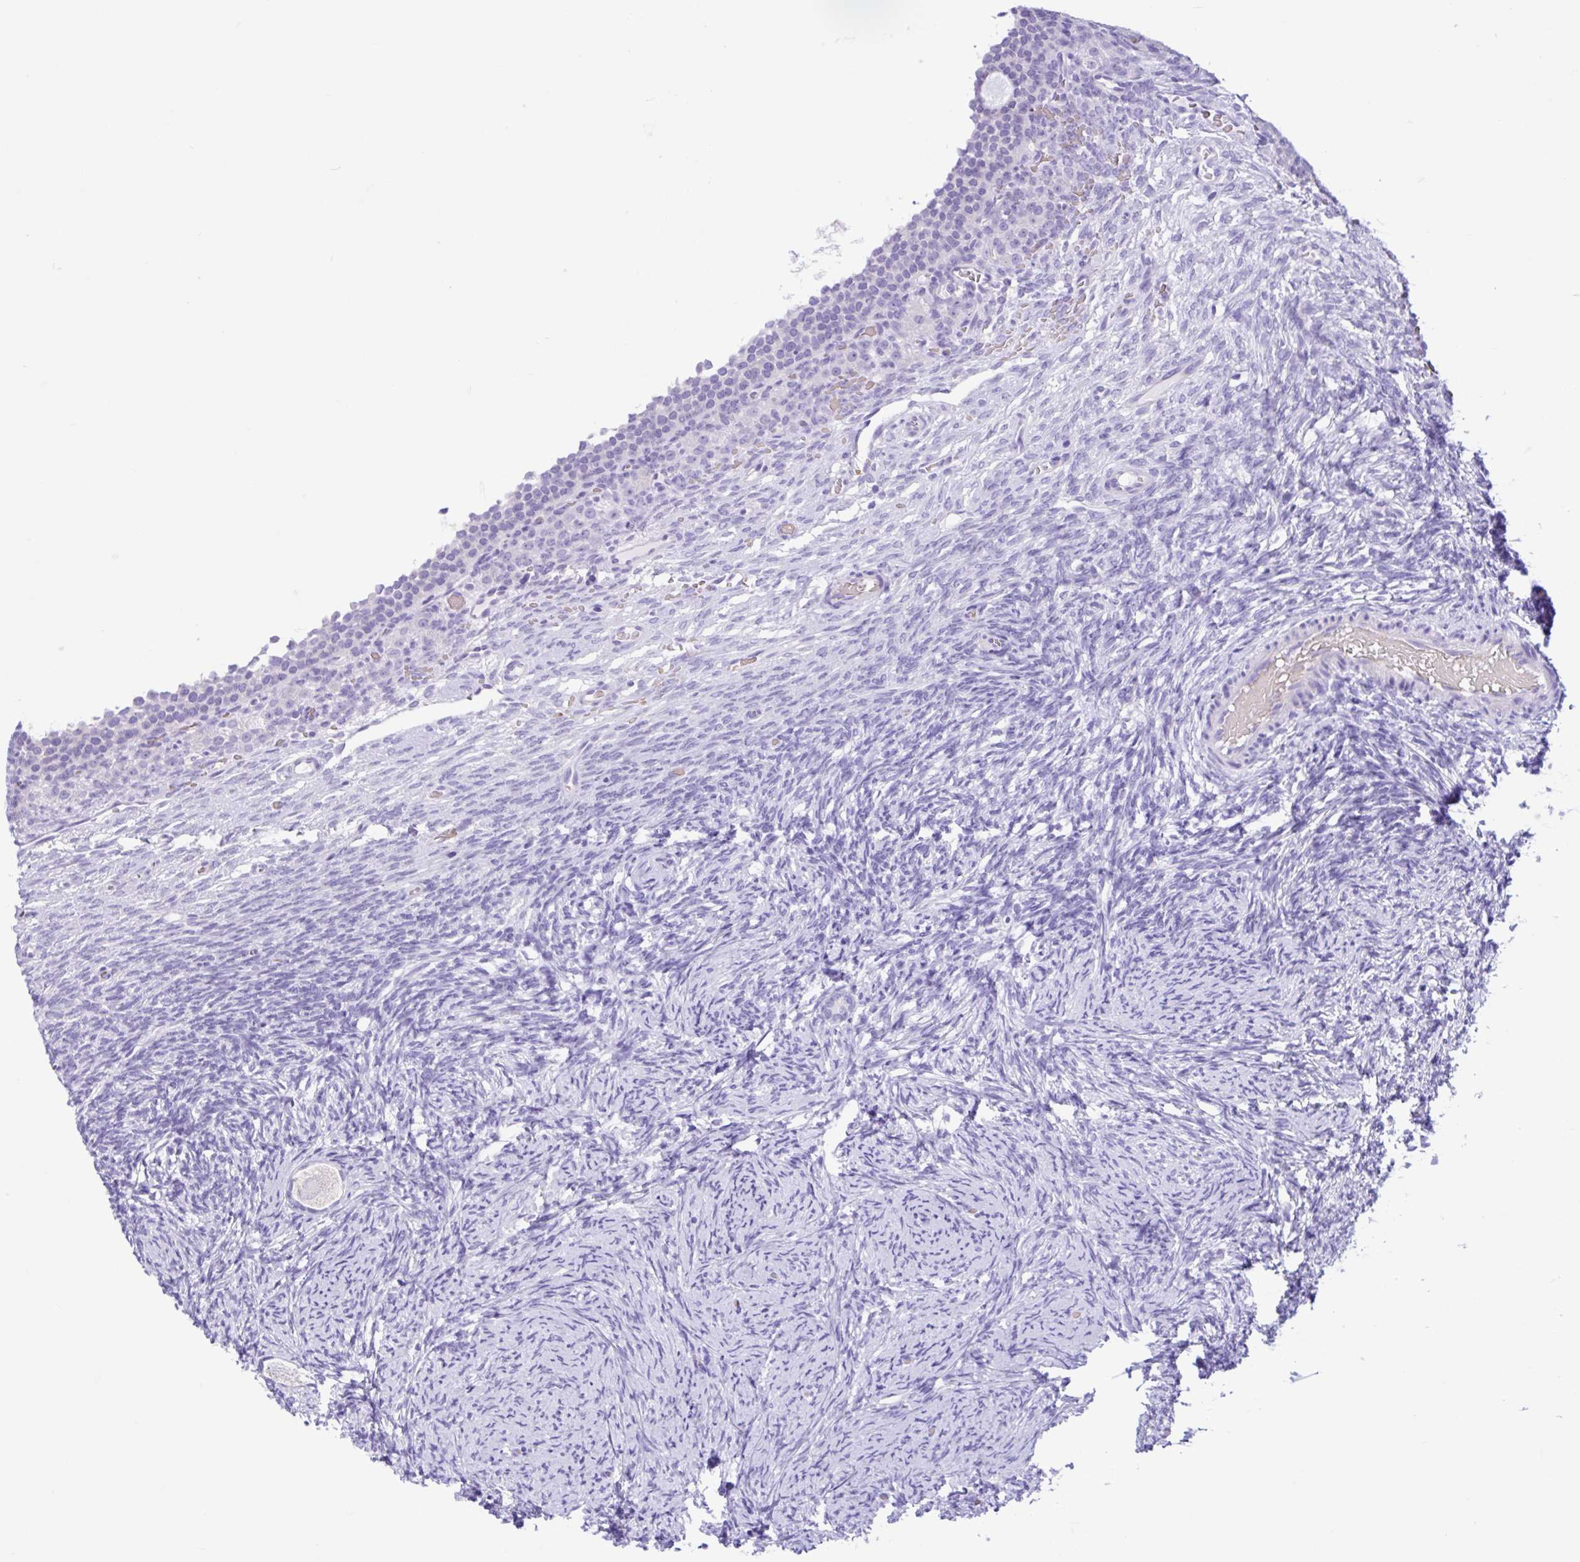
{"staining": {"intensity": "negative", "quantity": "none", "location": "none"}, "tissue": "ovary", "cell_type": "Follicle cells", "image_type": "normal", "snomed": [{"axis": "morphology", "description": "Normal tissue, NOS"}, {"axis": "topography", "description": "Ovary"}], "caption": "Immunohistochemical staining of benign human ovary demonstrates no significant positivity in follicle cells.", "gene": "TMEM79", "patient": {"sex": "female", "age": 34}}